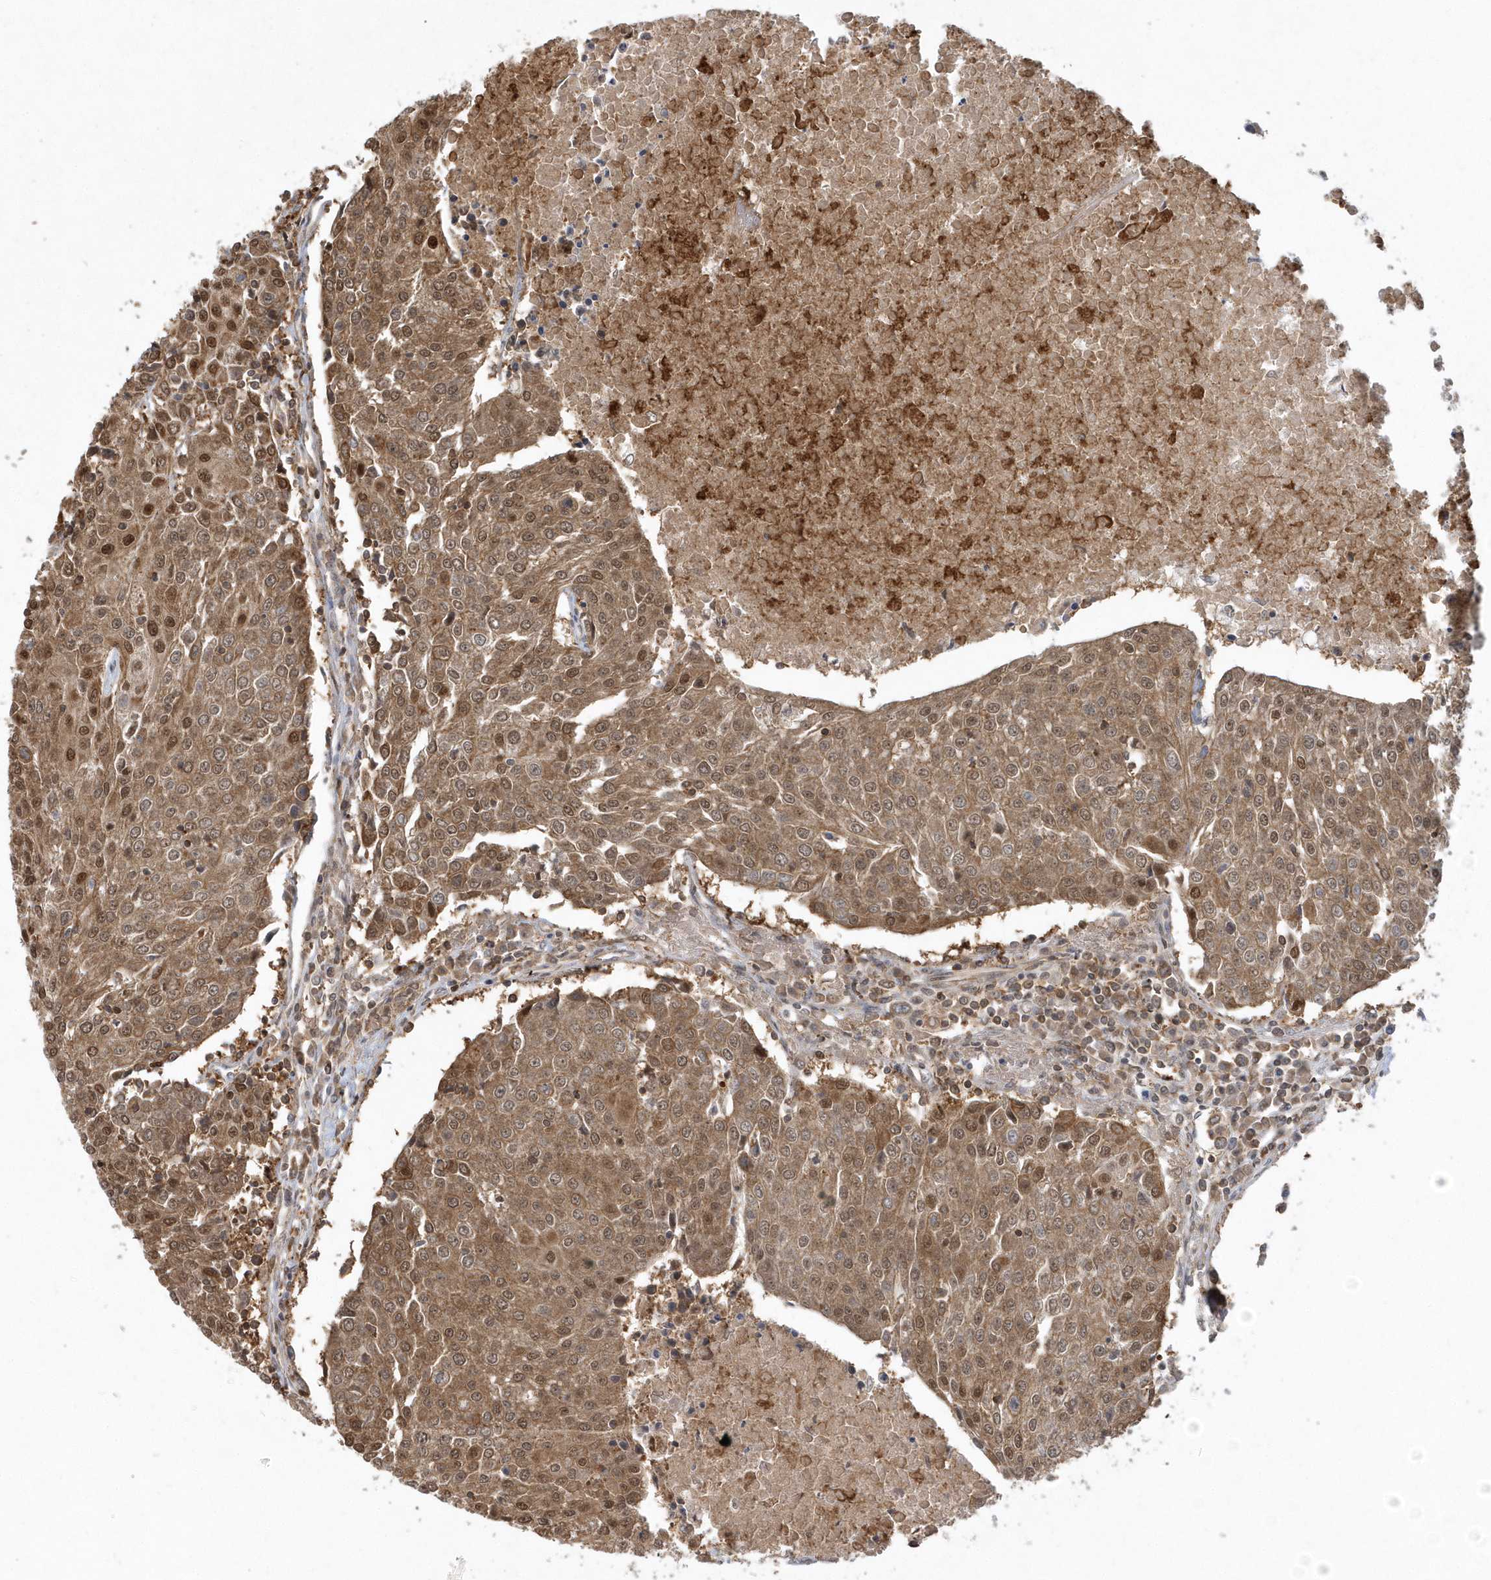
{"staining": {"intensity": "moderate", "quantity": ">75%", "location": "cytoplasmic/membranous,nuclear"}, "tissue": "urothelial cancer", "cell_type": "Tumor cells", "image_type": "cancer", "snomed": [{"axis": "morphology", "description": "Urothelial carcinoma, High grade"}, {"axis": "topography", "description": "Urinary bladder"}], "caption": "Urothelial cancer stained with a brown dye reveals moderate cytoplasmic/membranous and nuclear positive positivity in about >75% of tumor cells.", "gene": "ACYP1", "patient": {"sex": "female", "age": 85}}